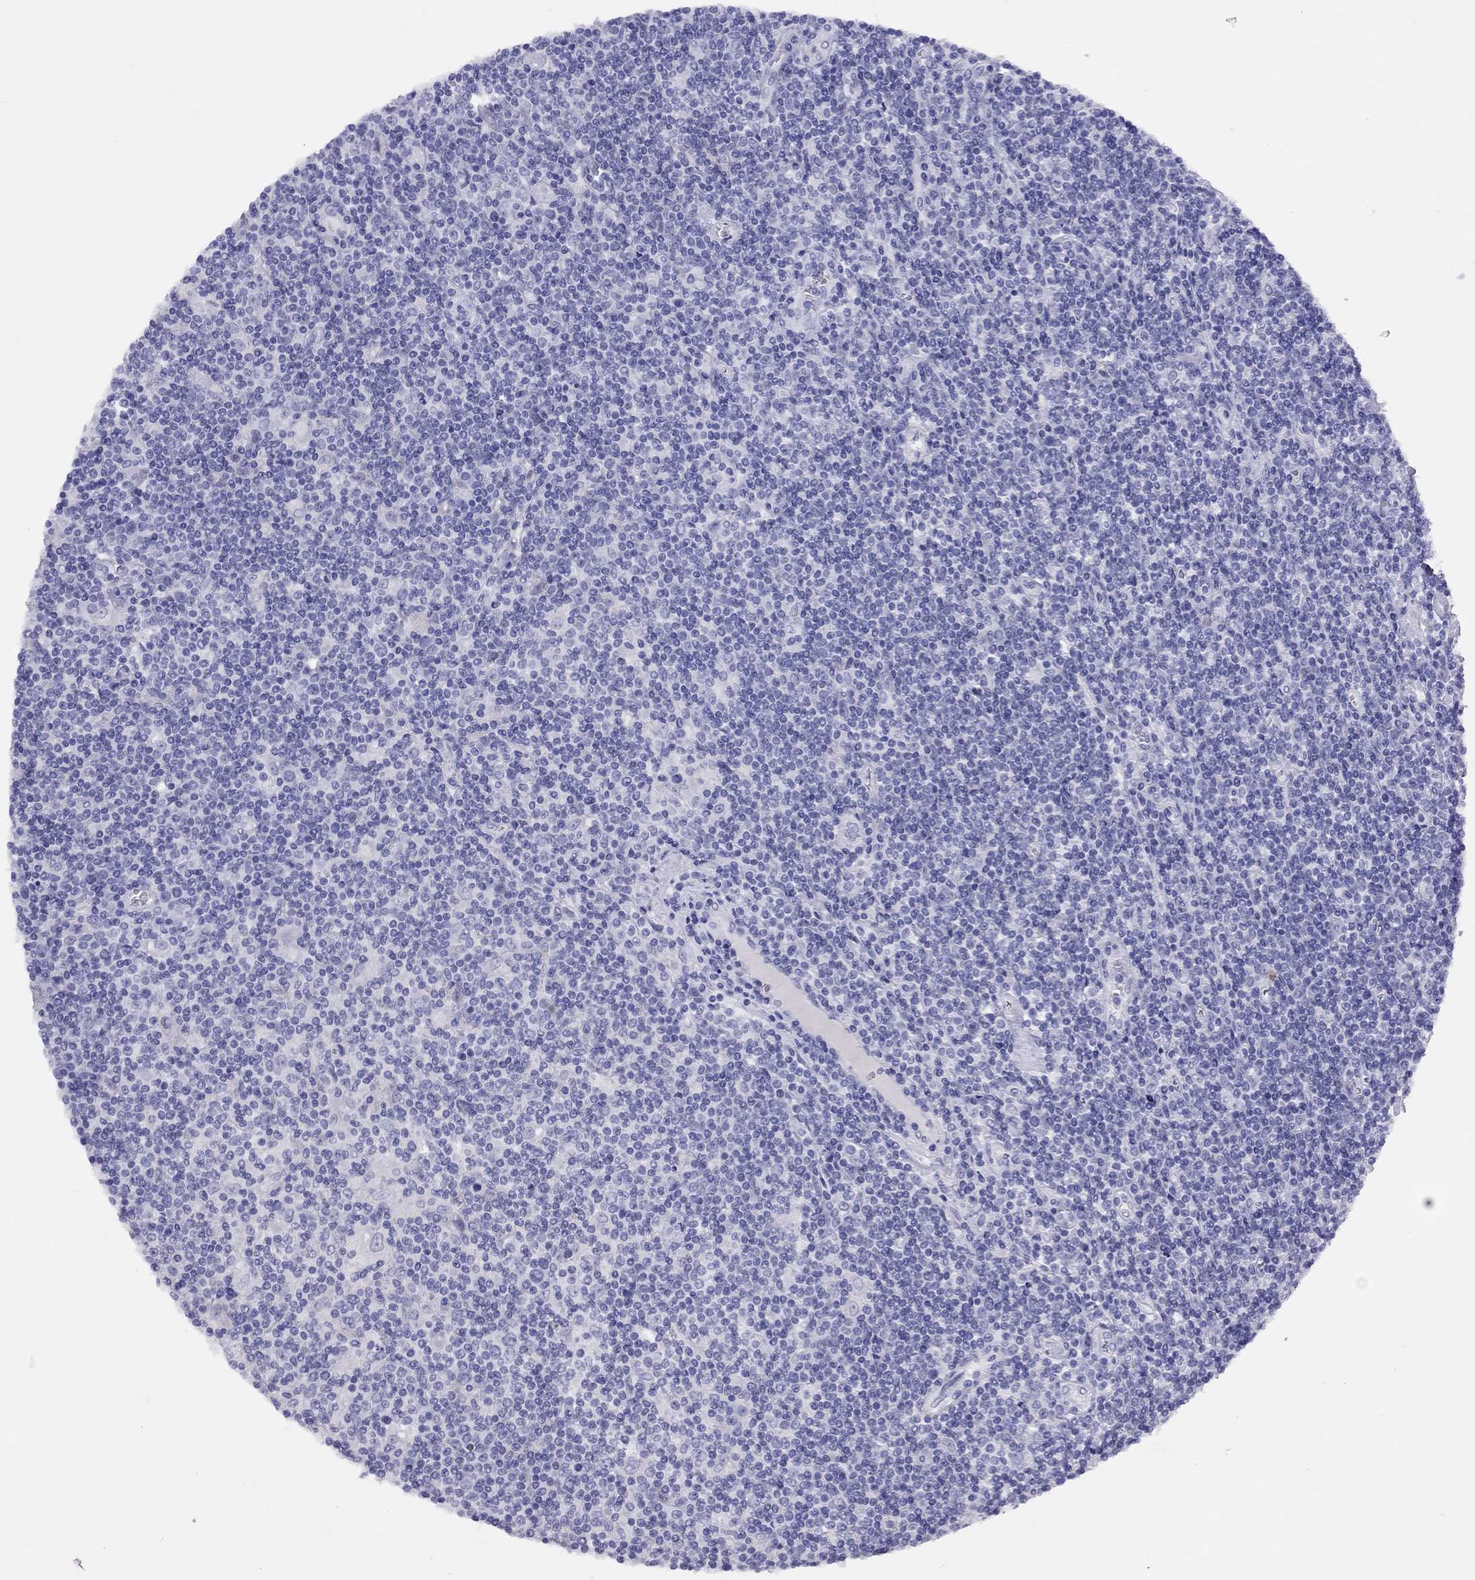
{"staining": {"intensity": "negative", "quantity": "none", "location": "none"}, "tissue": "lymphoma", "cell_type": "Tumor cells", "image_type": "cancer", "snomed": [{"axis": "morphology", "description": "Hodgkin's disease, NOS"}, {"axis": "topography", "description": "Lymph node"}], "caption": "The micrograph shows no significant staining in tumor cells of Hodgkin's disease.", "gene": "LRIT2", "patient": {"sex": "male", "age": 40}}